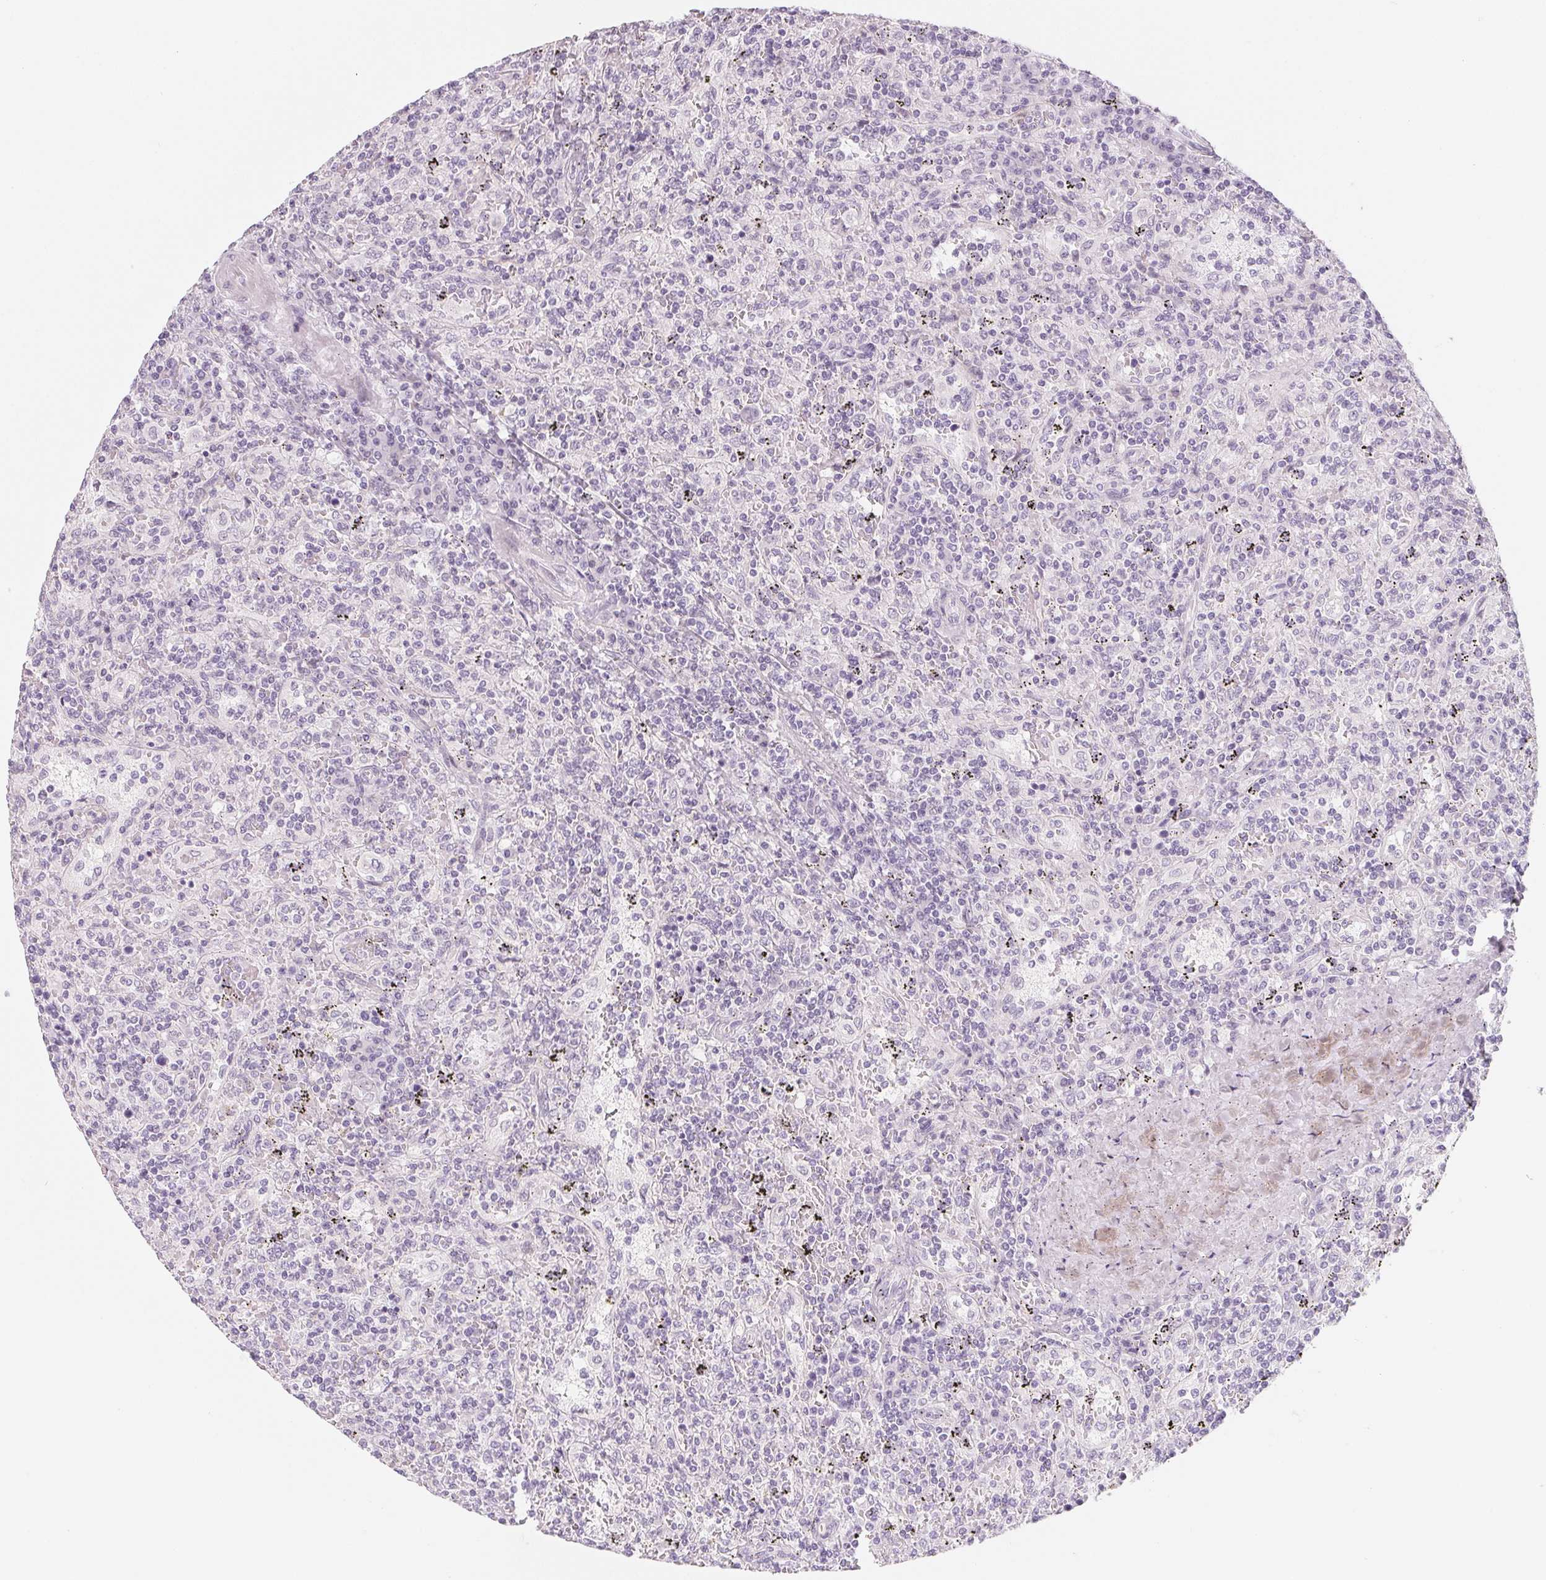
{"staining": {"intensity": "negative", "quantity": "none", "location": "none"}, "tissue": "lymphoma", "cell_type": "Tumor cells", "image_type": "cancer", "snomed": [{"axis": "morphology", "description": "Malignant lymphoma, non-Hodgkin's type, Low grade"}, {"axis": "topography", "description": "Spleen"}], "caption": "A histopathology image of human lymphoma is negative for staining in tumor cells. The staining was performed using DAB to visualize the protein expression in brown, while the nuclei were stained in blue with hematoxylin (Magnification: 20x).", "gene": "SH3GL2", "patient": {"sex": "male", "age": 62}}